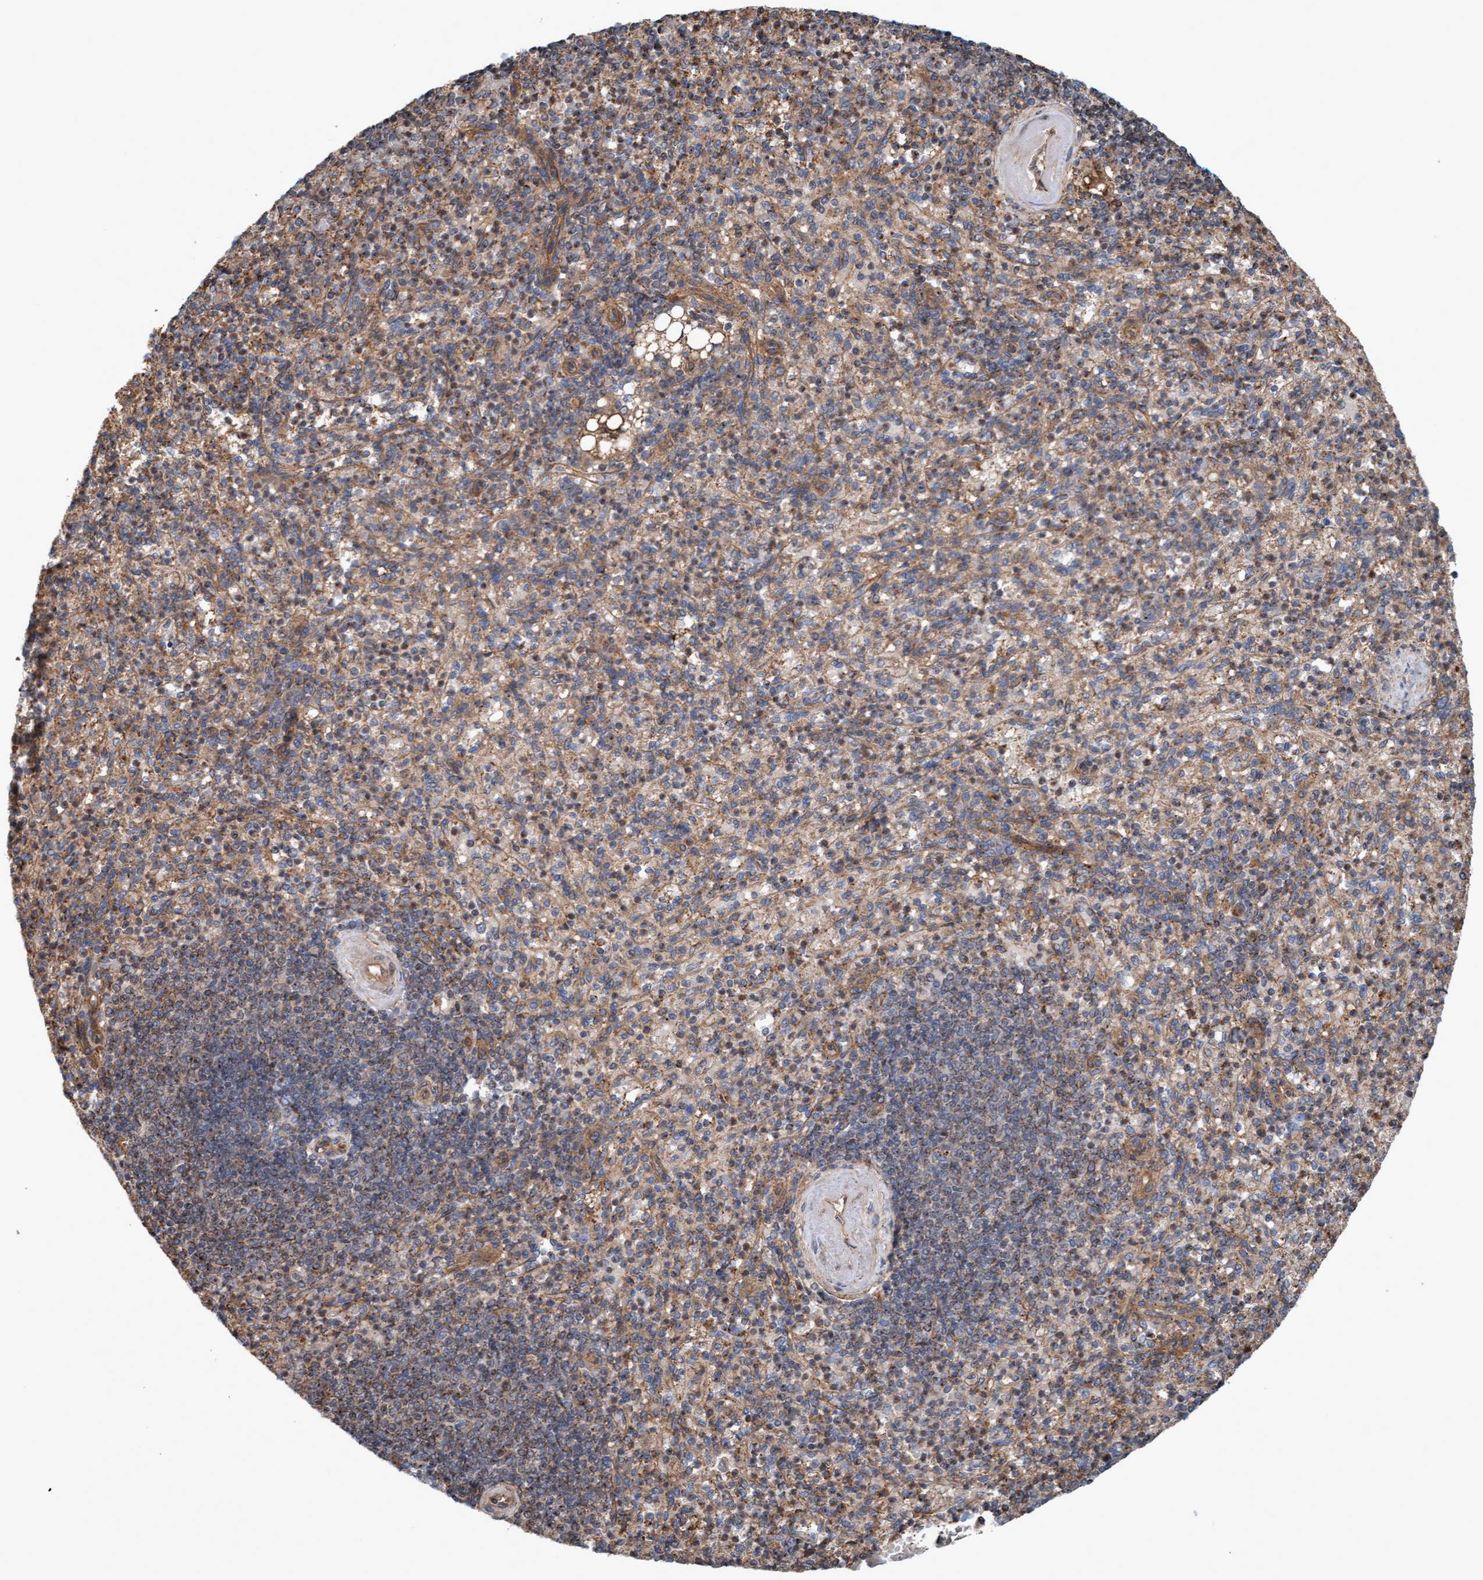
{"staining": {"intensity": "moderate", "quantity": "25%-75%", "location": "cytoplasmic/membranous"}, "tissue": "spleen", "cell_type": "Cells in red pulp", "image_type": "normal", "snomed": [{"axis": "morphology", "description": "Normal tissue, NOS"}, {"axis": "topography", "description": "Spleen"}], "caption": "Benign spleen was stained to show a protein in brown. There is medium levels of moderate cytoplasmic/membranous expression in approximately 25%-75% of cells in red pulp.", "gene": "ERAL1", "patient": {"sex": "female", "age": 74}}